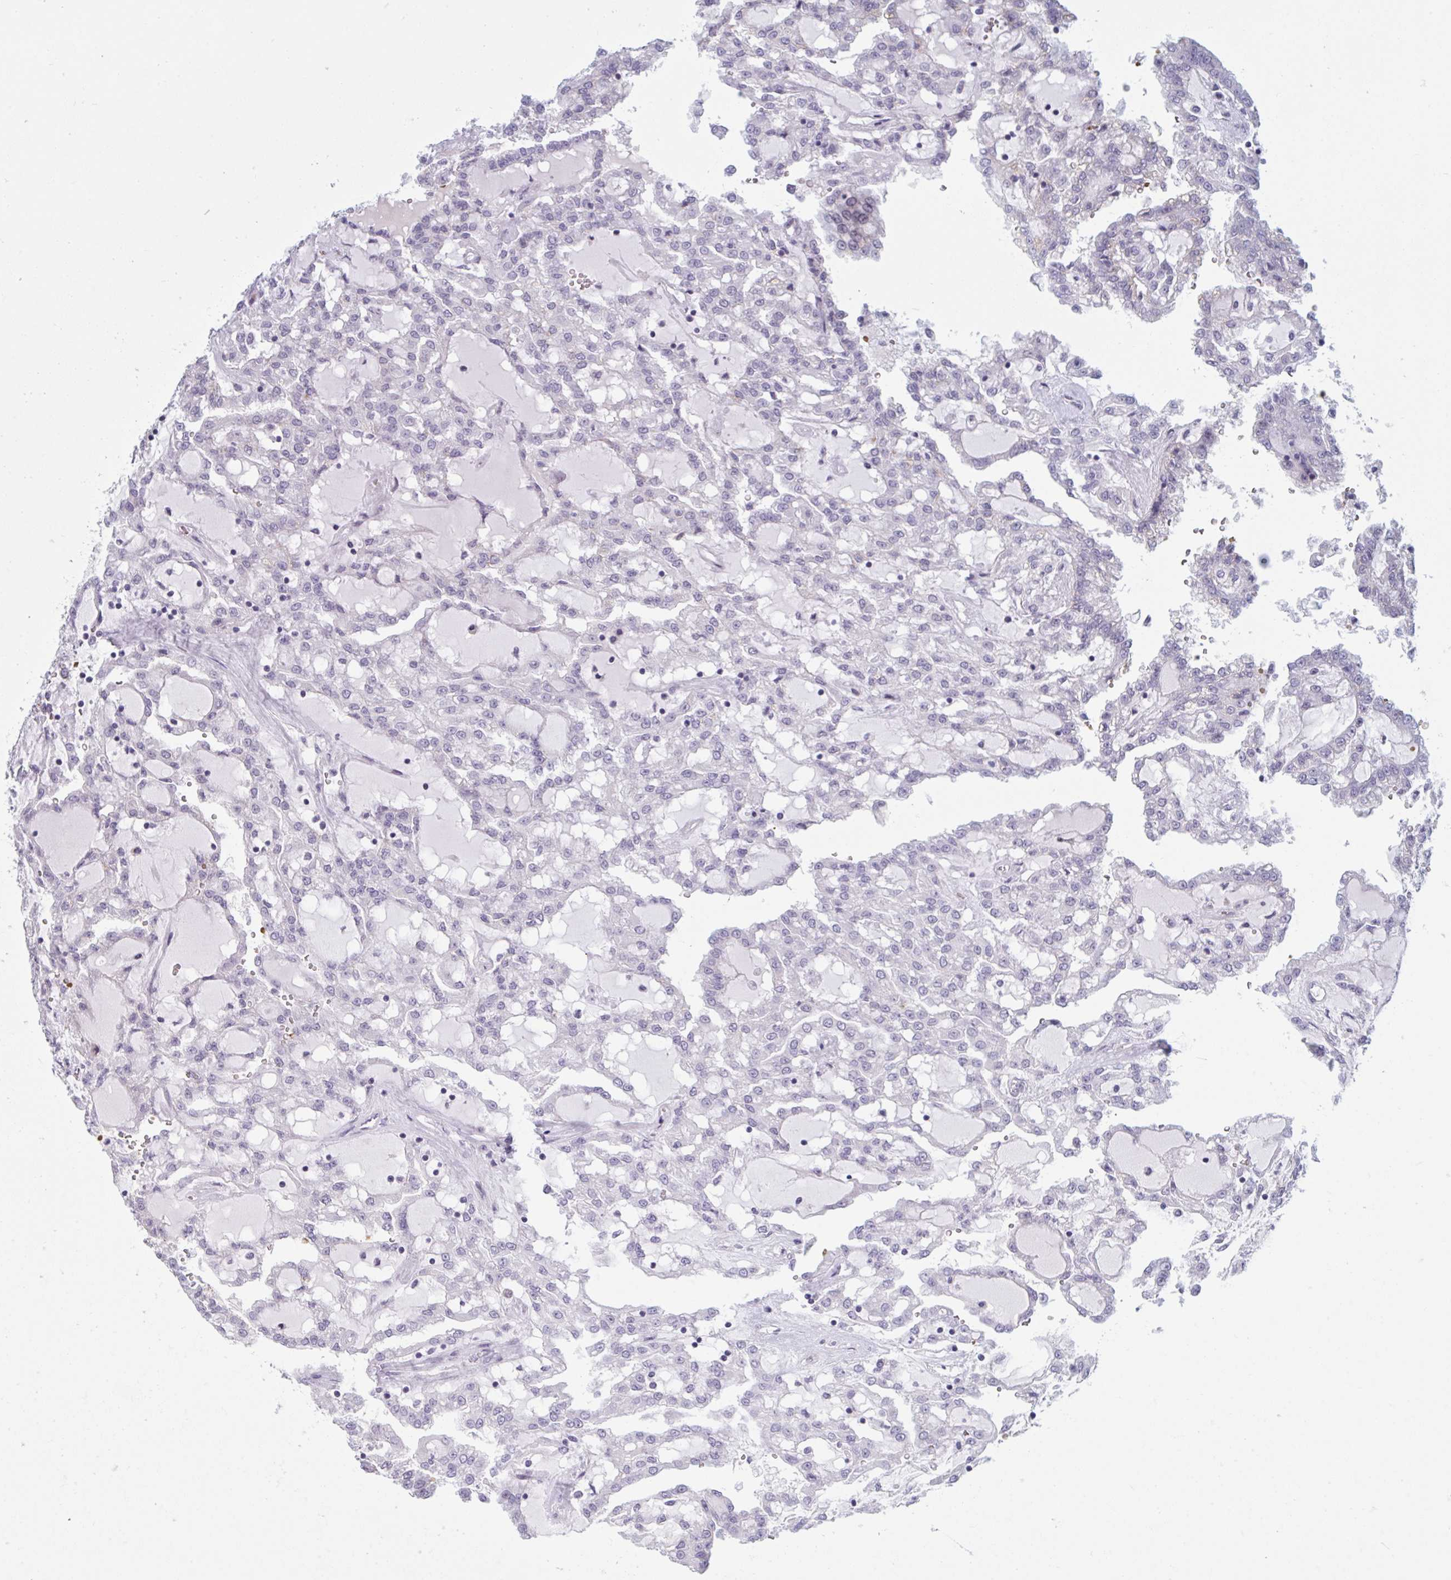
{"staining": {"intensity": "negative", "quantity": "none", "location": "none"}, "tissue": "renal cancer", "cell_type": "Tumor cells", "image_type": "cancer", "snomed": [{"axis": "morphology", "description": "Adenocarcinoma, NOS"}, {"axis": "topography", "description": "Kidney"}], "caption": "The photomicrograph reveals no staining of tumor cells in adenocarcinoma (renal). The staining was performed using DAB to visualize the protein expression in brown, while the nuclei were stained in blue with hematoxylin (Magnification: 20x).", "gene": "HSD11B2", "patient": {"sex": "male", "age": 63}}